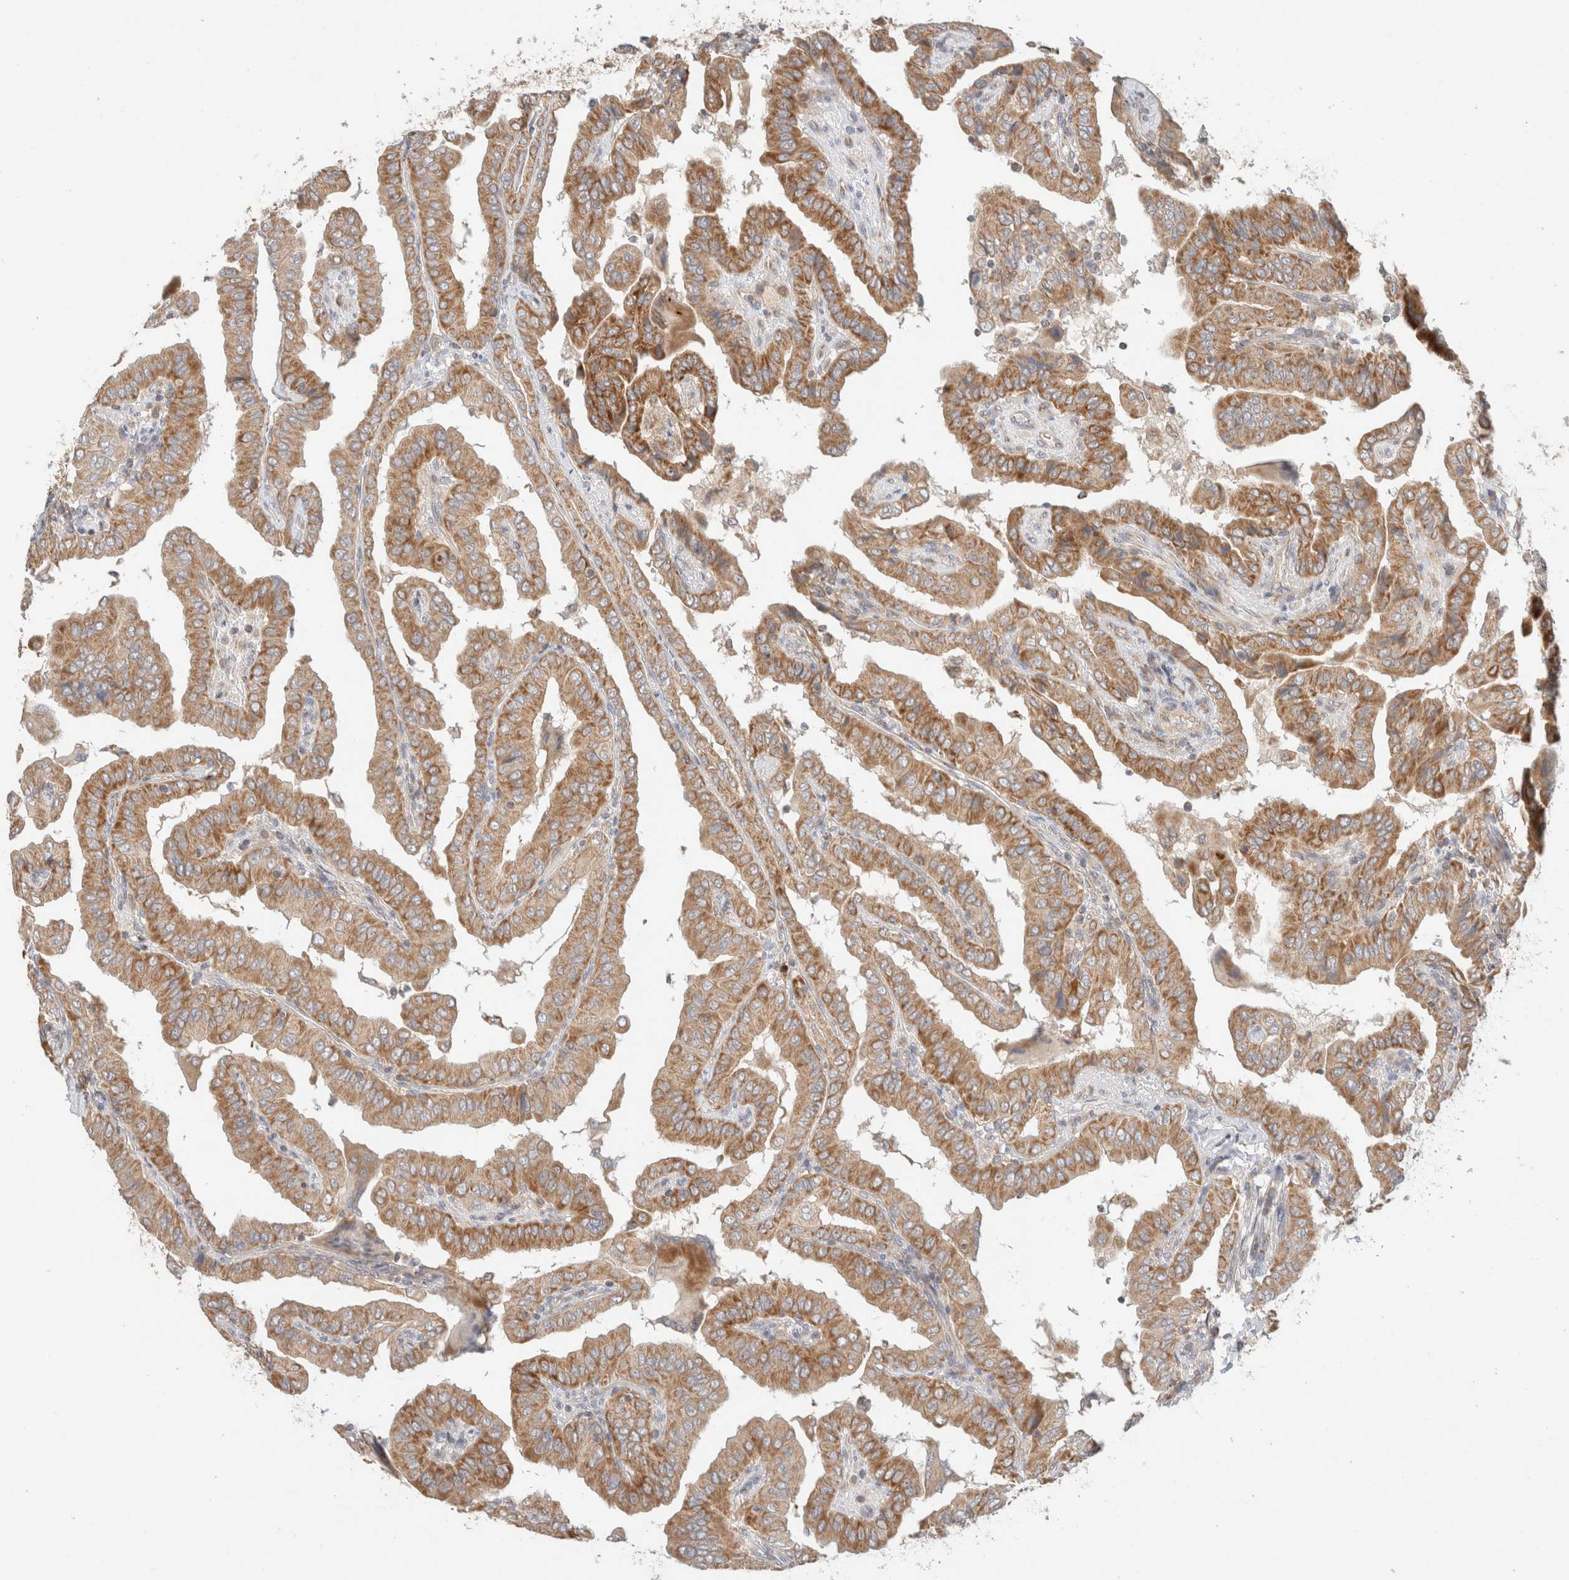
{"staining": {"intensity": "moderate", "quantity": ">75%", "location": "cytoplasmic/membranous"}, "tissue": "thyroid cancer", "cell_type": "Tumor cells", "image_type": "cancer", "snomed": [{"axis": "morphology", "description": "Papillary adenocarcinoma, NOS"}, {"axis": "topography", "description": "Thyroid gland"}], "caption": "Immunohistochemistry (IHC) micrograph of thyroid cancer (papillary adenocarcinoma) stained for a protein (brown), which exhibits medium levels of moderate cytoplasmic/membranous positivity in approximately >75% of tumor cells.", "gene": "MRM3", "patient": {"sex": "male", "age": 33}}